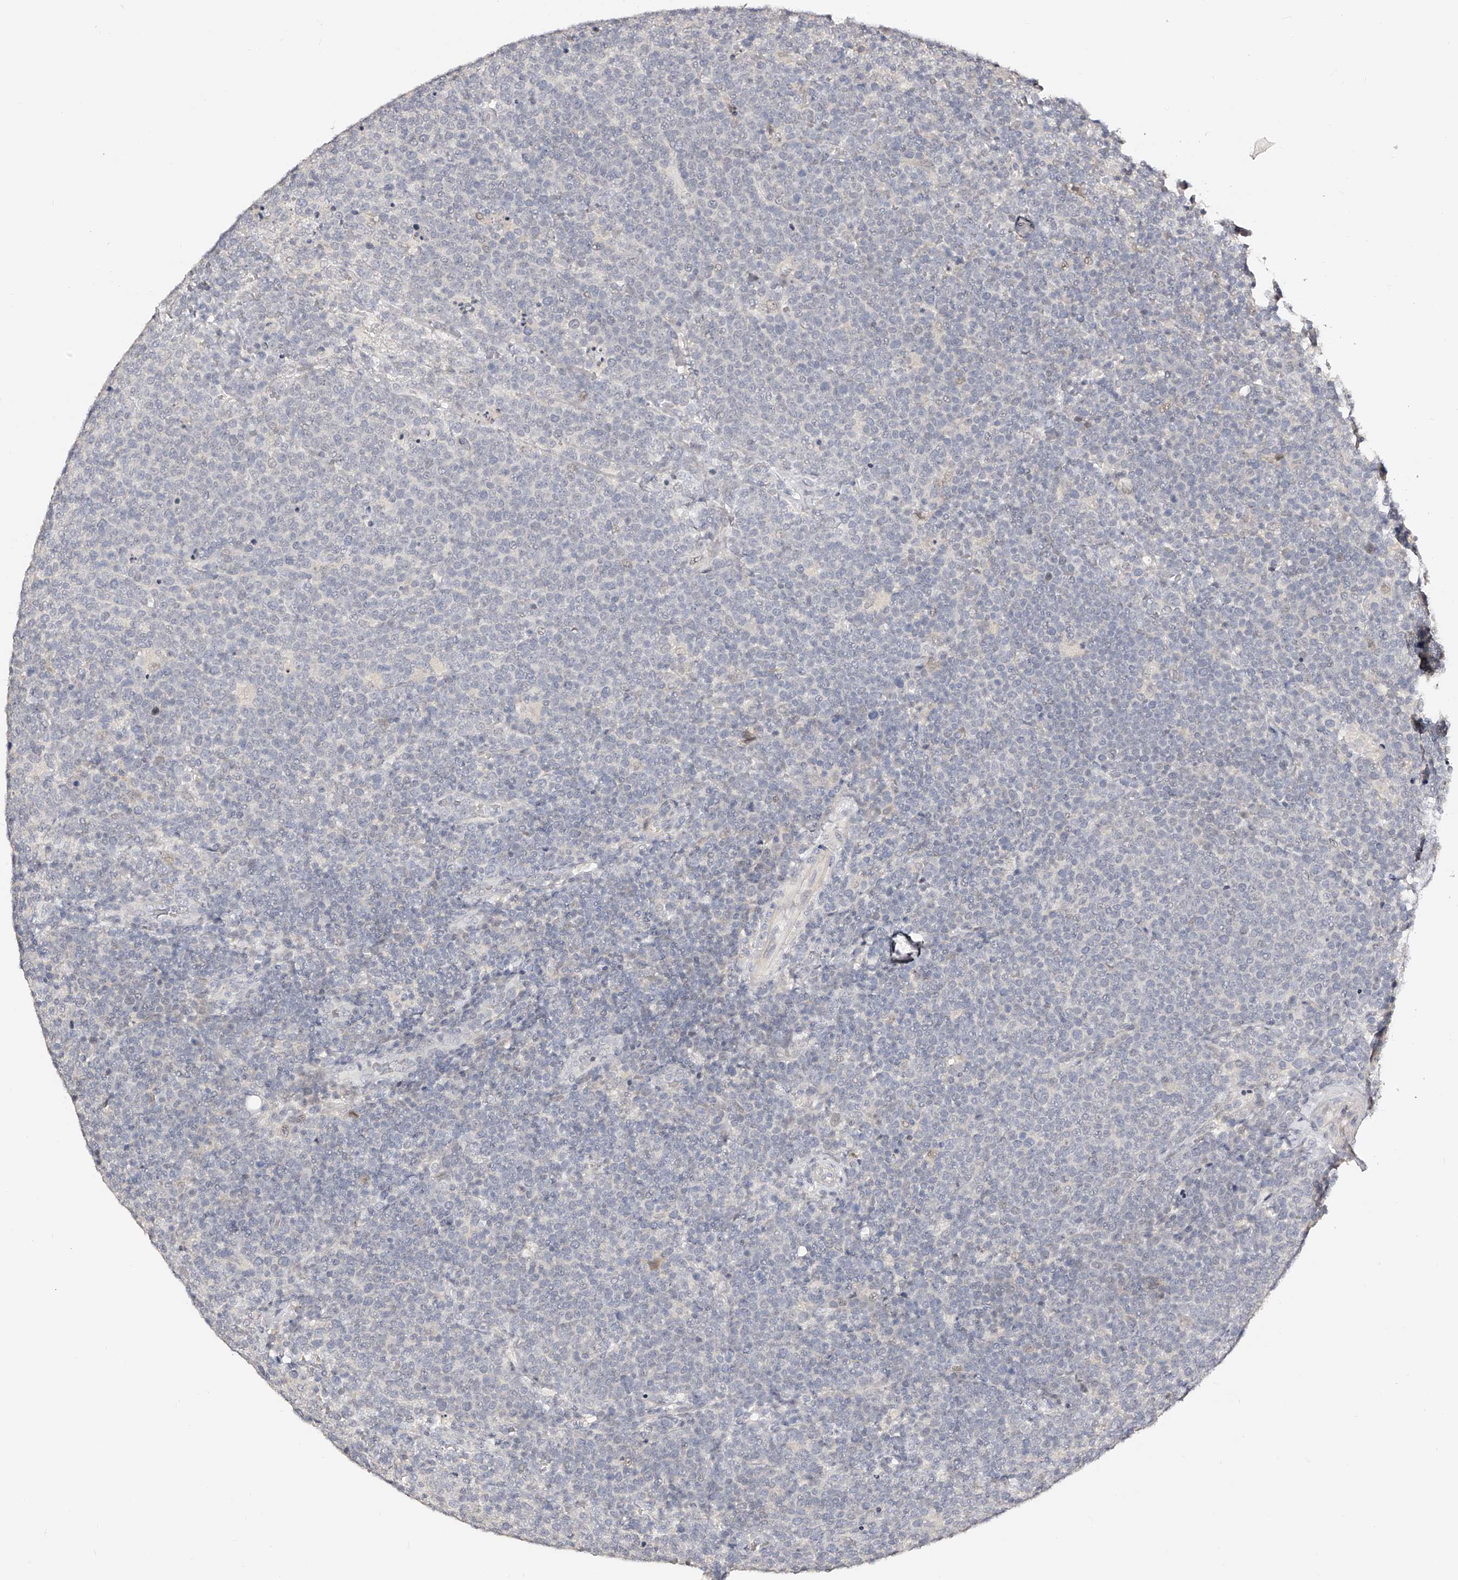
{"staining": {"intensity": "negative", "quantity": "none", "location": "none"}, "tissue": "lymphoma", "cell_type": "Tumor cells", "image_type": "cancer", "snomed": [{"axis": "morphology", "description": "Malignant lymphoma, non-Hodgkin's type, High grade"}, {"axis": "topography", "description": "Lymph node"}], "caption": "A high-resolution photomicrograph shows IHC staining of lymphoma, which displays no significant staining in tumor cells.", "gene": "ZNF789", "patient": {"sex": "male", "age": 61}}